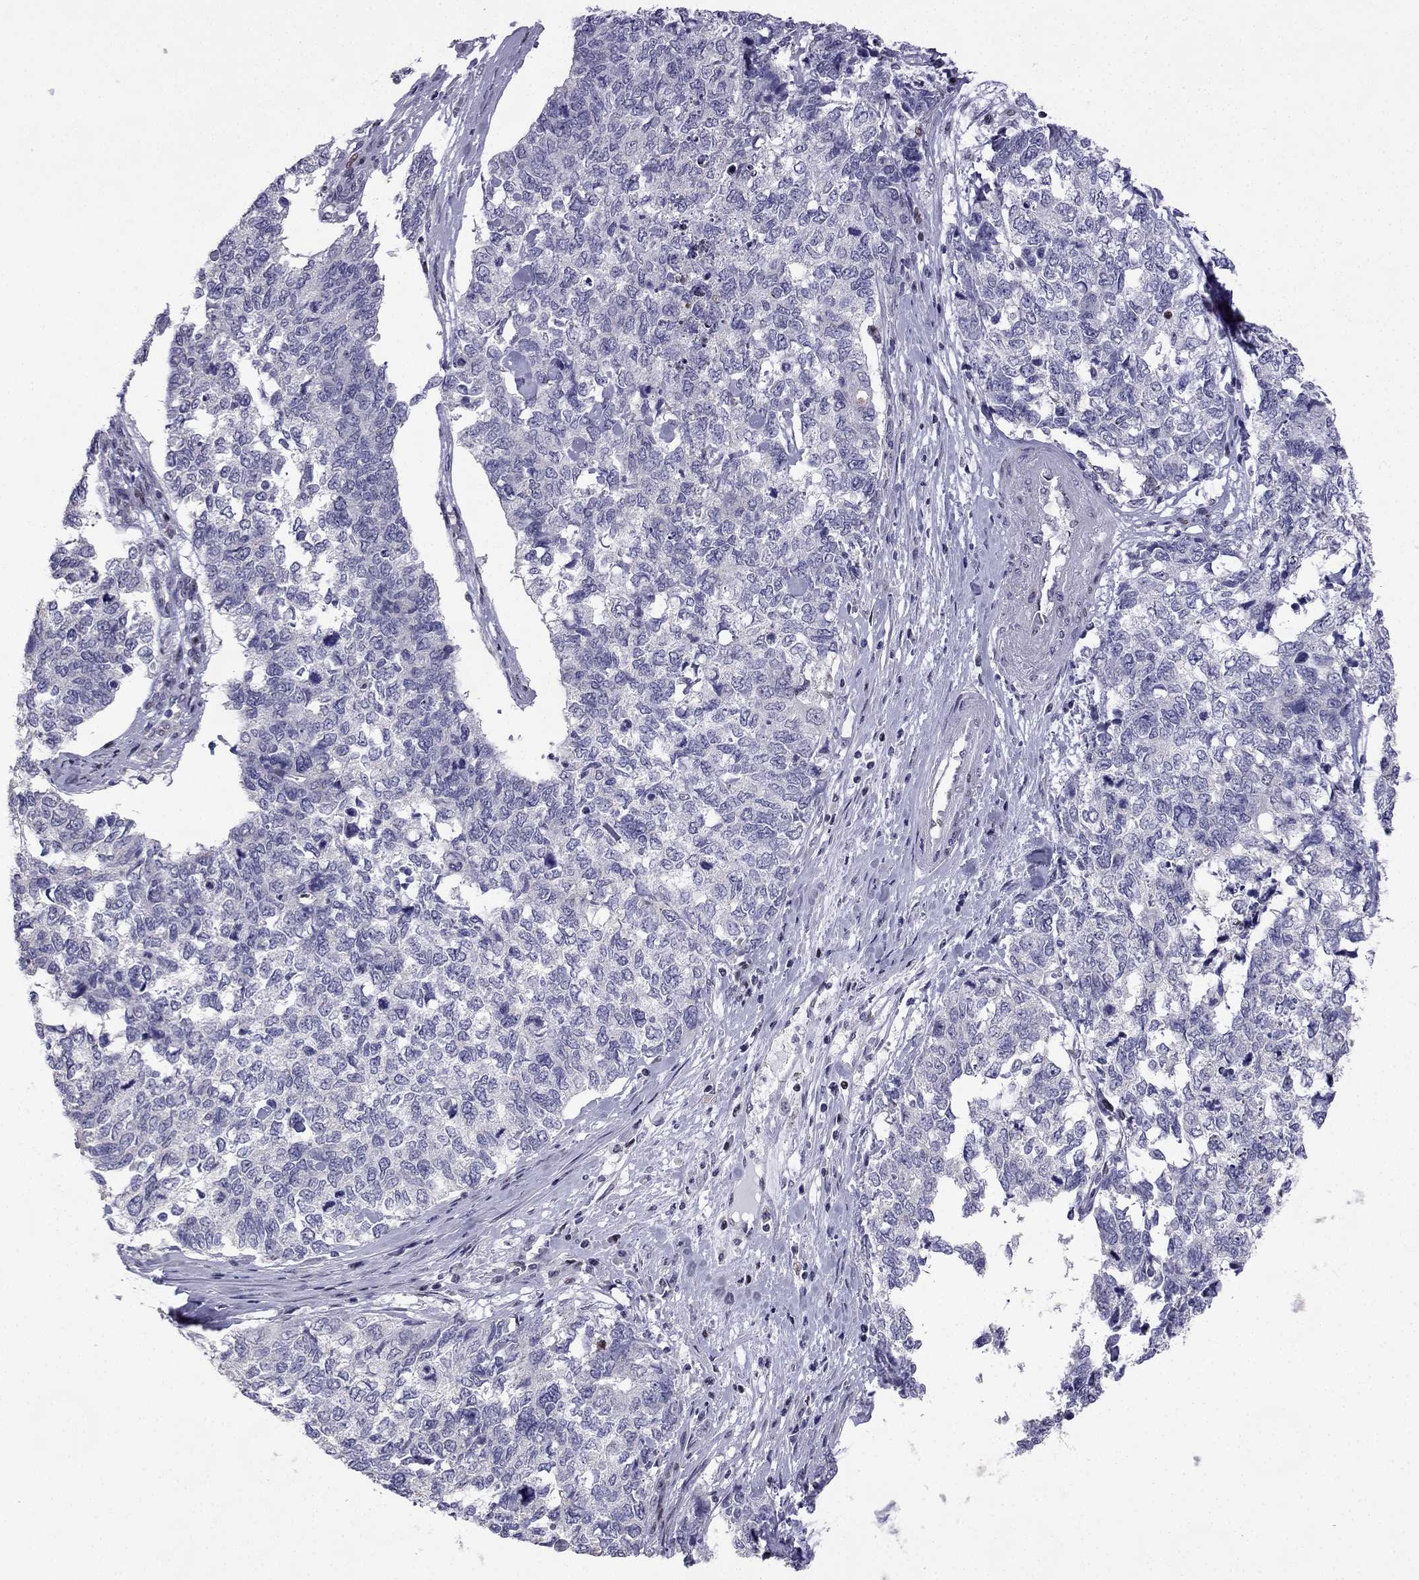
{"staining": {"intensity": "negative", "quantity": "none", "location": "none"}, "tissue": "cervical cancer", "cell_type": "Tumor cells", "image_type": "cancer", "snomed": [{"axis": "morphology", "description": "Squamous cell carcinoma, NOS"}, {"axis": "topography", "description": "Cervix"}], "caption": "The photomicrograph shows no staining of tumor cells in cervical cancer (squamous cell carcinoma). (DAB (3,3'-diaminobenzidine) immunohistochemistry visualized using brightfield microscopy, high magnification).", "gene": "CFAP70", "patient": {"sex": "female", "age": 63}}